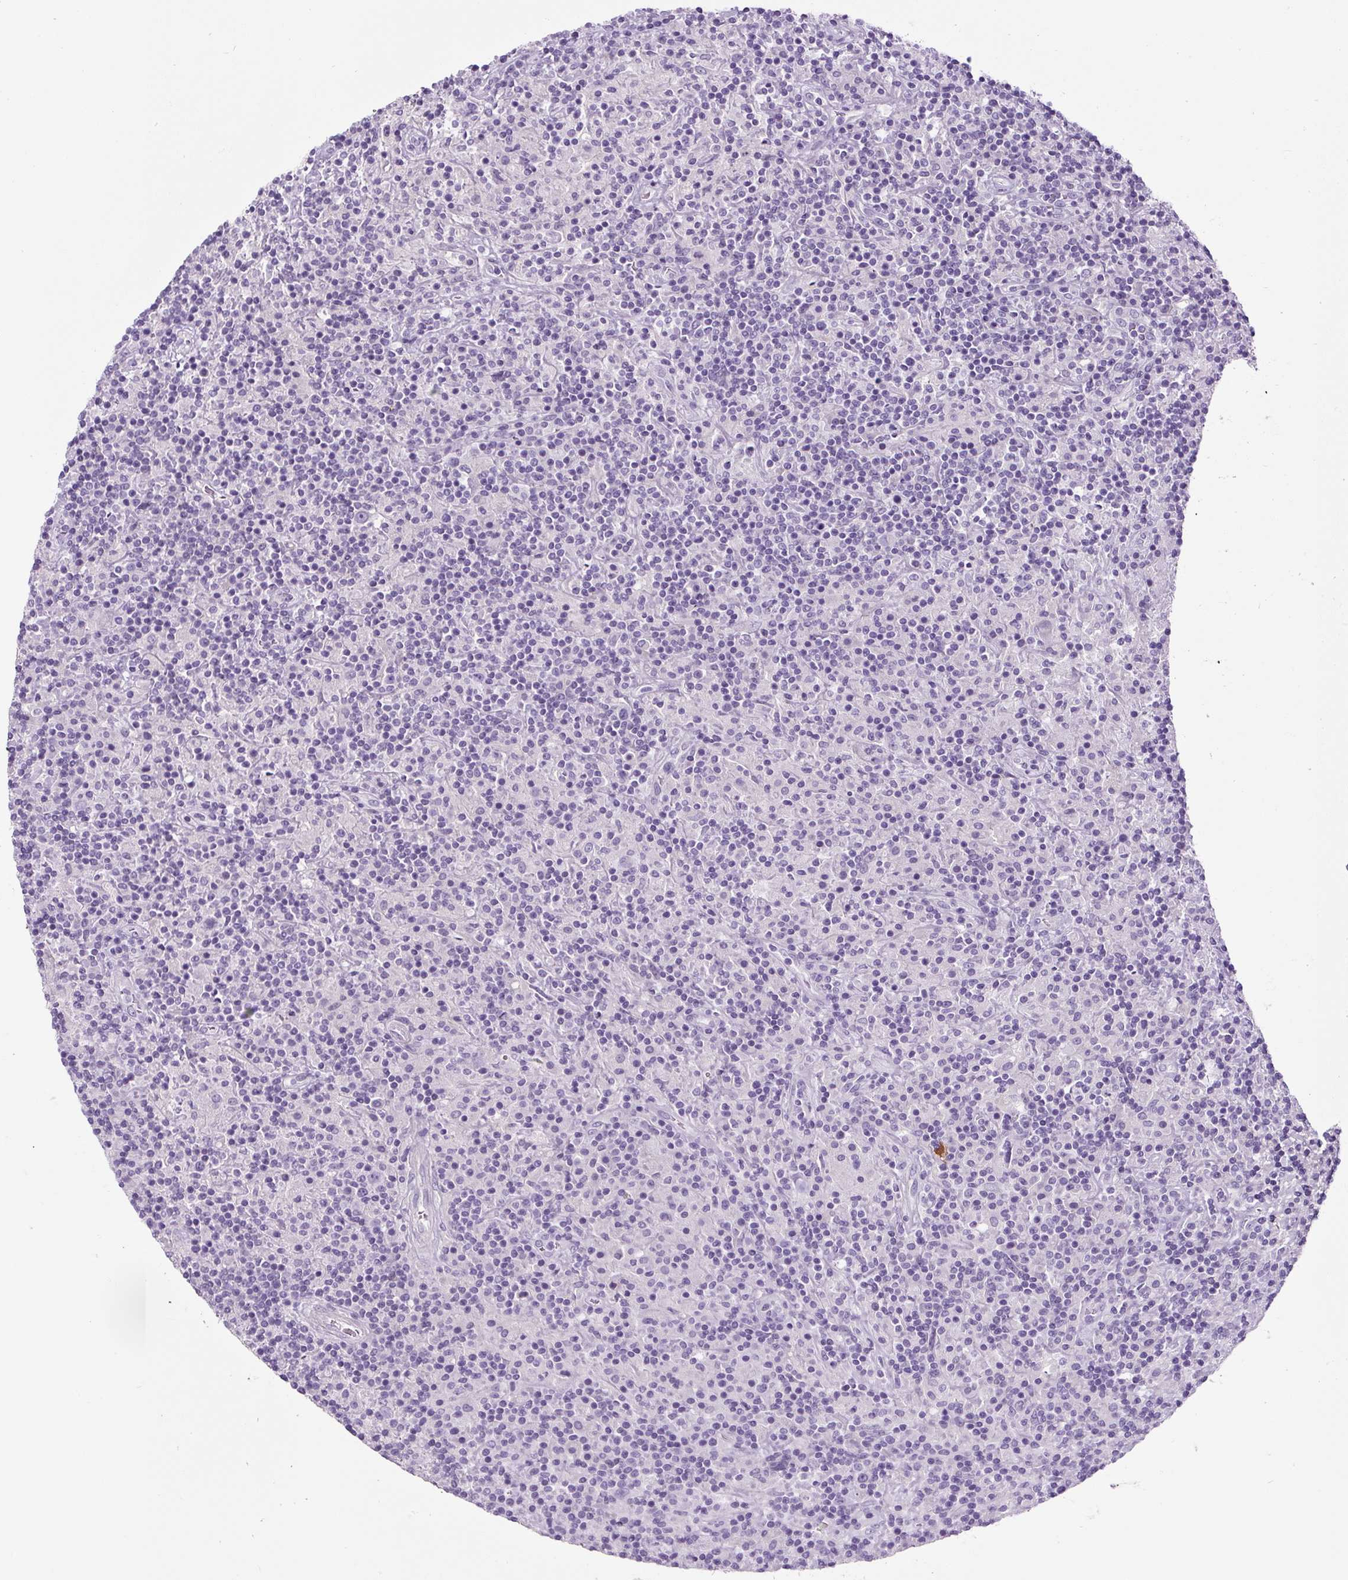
{"staining": {"intensity": "negative", "quantity": "none", "location": "none"}, "tissue": "lymphoma", "cell_type": "Tumor cells", "image_type": "cancer", "snomed": [{"axis": "morphology", "description": "Hodgkin's disease, NOS"}, {"axis": "topography", "description": "Lymph node"}], "caption": "Protein analysis of Hodgkin's disease displays no significant staining in tumor cells.", "gene": "OR14A2", "patient": {"sex": "male", "age": 70}}